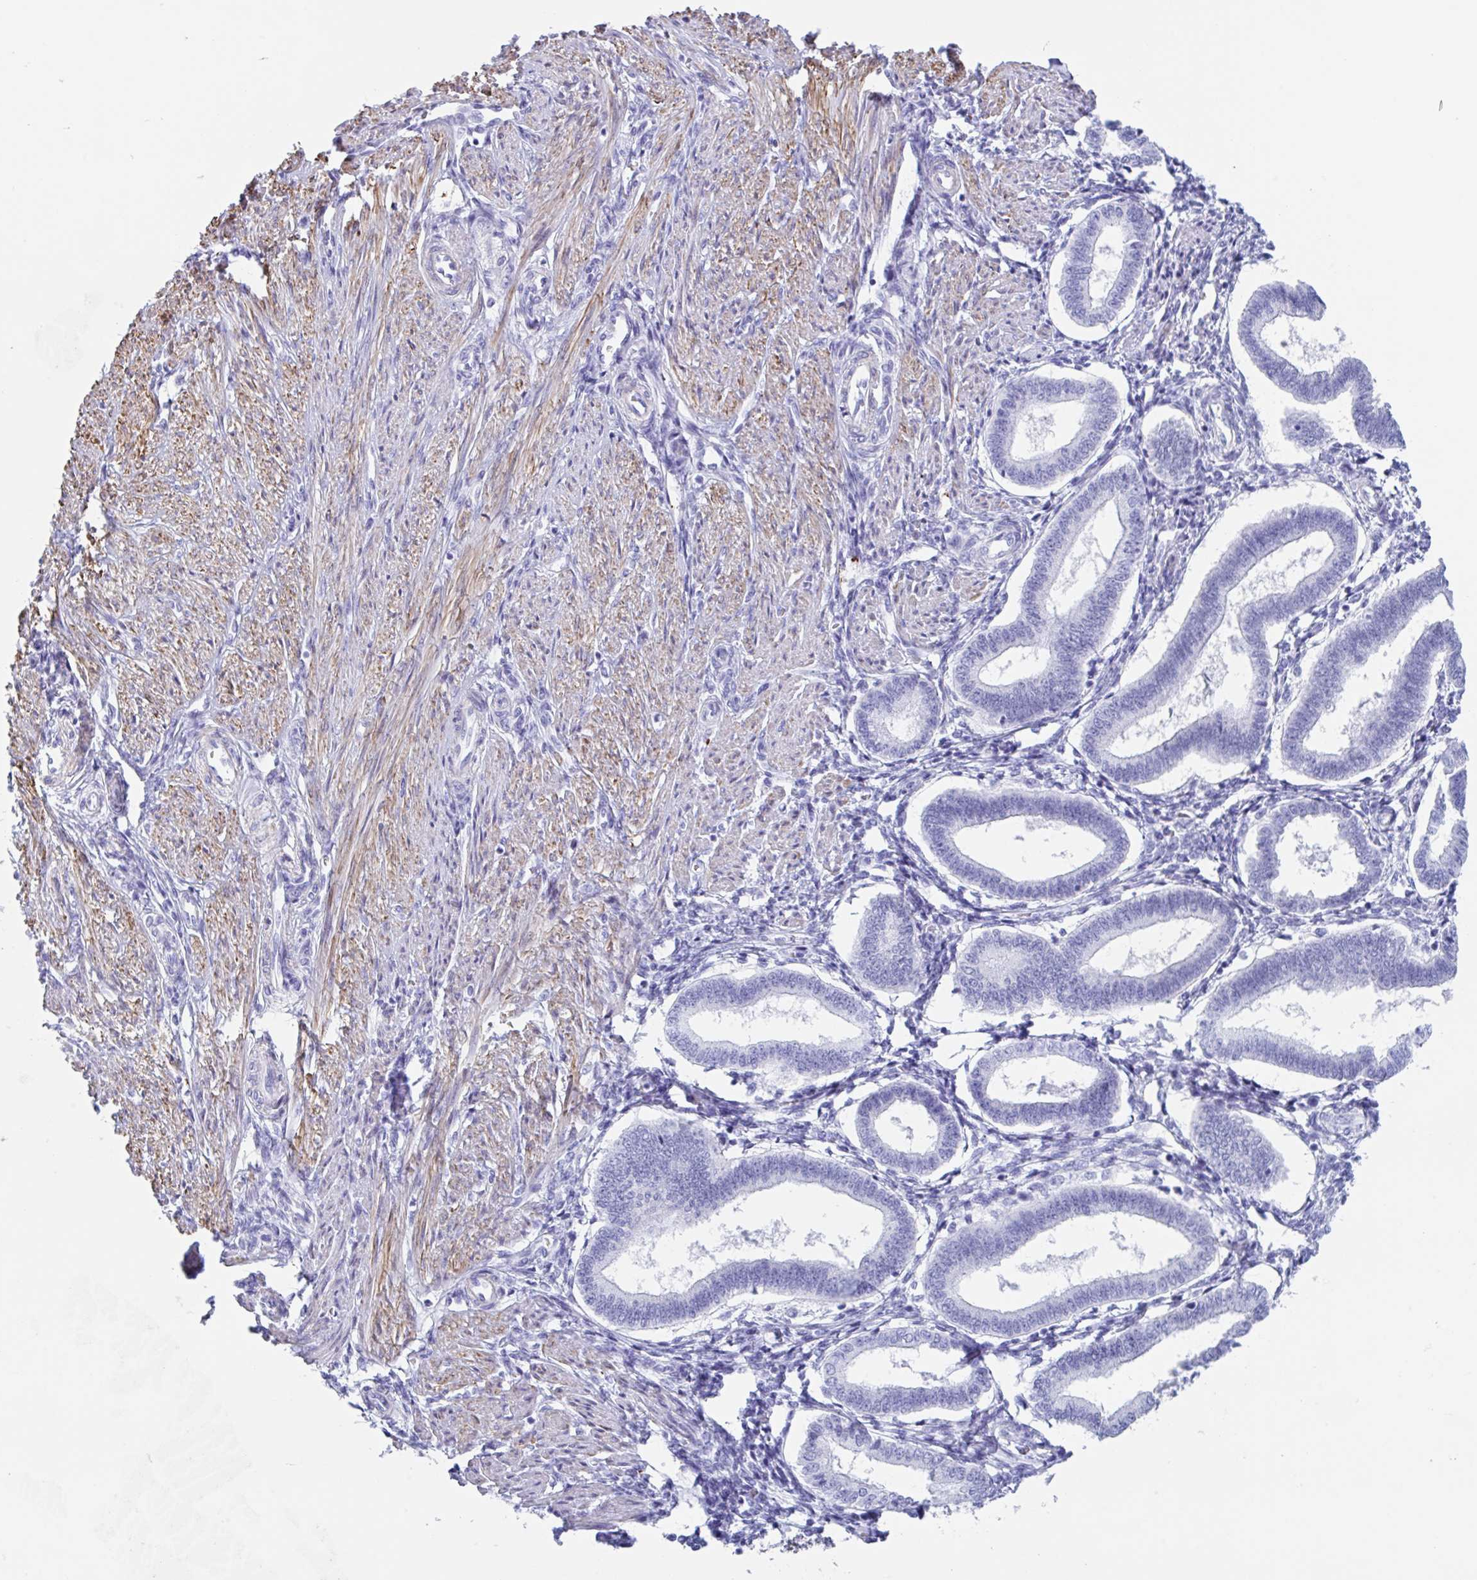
{"staining": {"intensity": "negative", "quantity": "none", "location": "none"}, "tissue": "endometrium", "cell_type": "Cells in endometrial stroma", "image_type": "normal", "snomed": [{"axis": "morphology", "description": "Normal tissue, NOS"}, {"axis": "topography", "description": "Endometrium"}], "caption": "High power microscopy micrograph of an immunohistochemistry (IHC) image of normal endometrium, revealing no significant staining in cells in endometrial stroma.", "gene": "TAS2R41", "patient": {"sex": "female", "age": 24}}